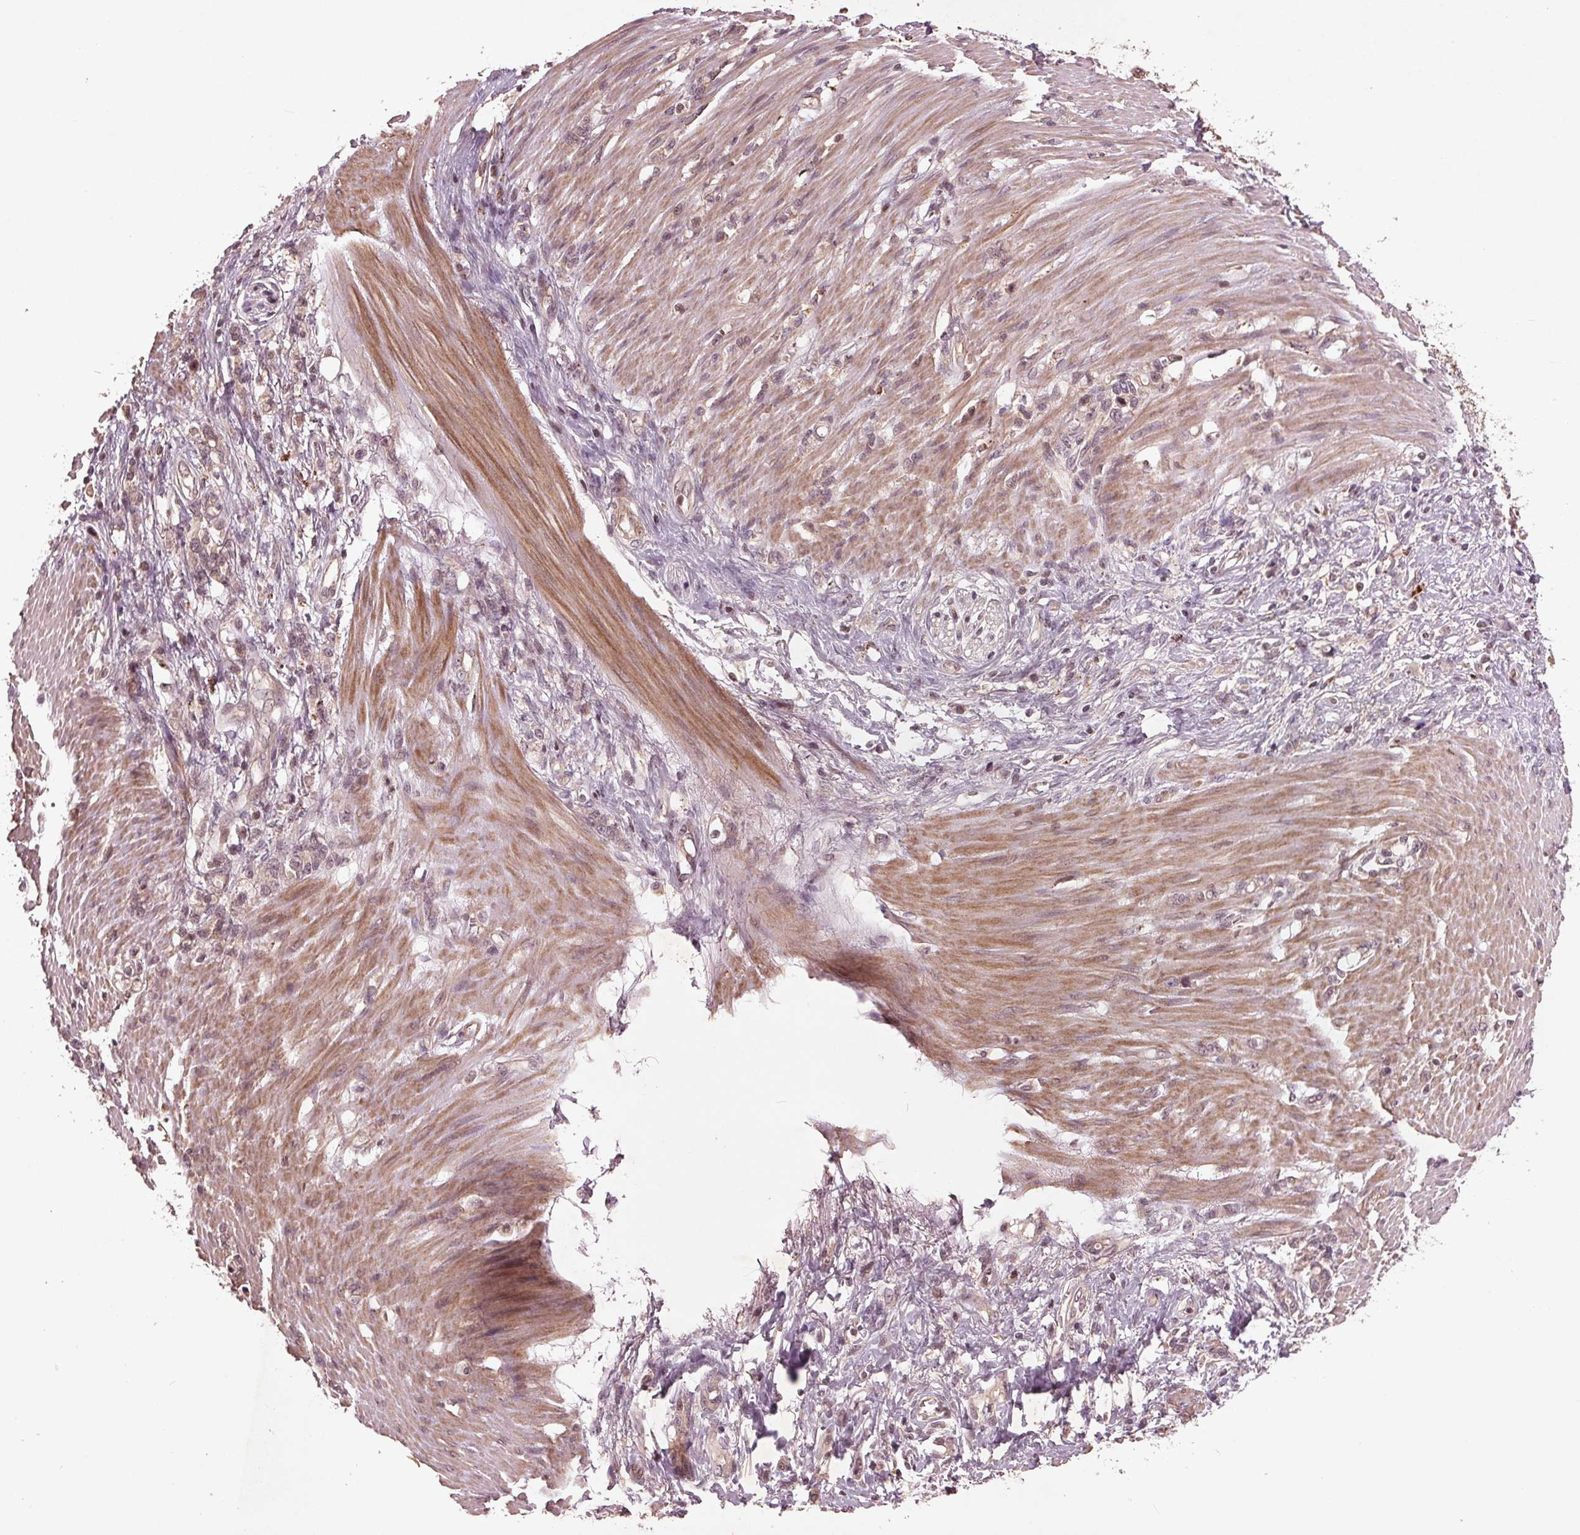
{"staining": {"intensity": "weak", "quantity": "<25%", "location": "nuclear"}, "tissue": "stomach cancer", "cell_type": "Tumor cells", "image_type": "cancer", "snomed": [{"axis": "morphology", "description": "Adenocarcinoma, NOS"}, {"axis": "topography", "description": "Stomach"}], "caption": "There is no significant expression in tumor cells of stomach adenocarcinoma.", "gene": "CDKL4", "patient": {"sex": "female", "age": 84}}